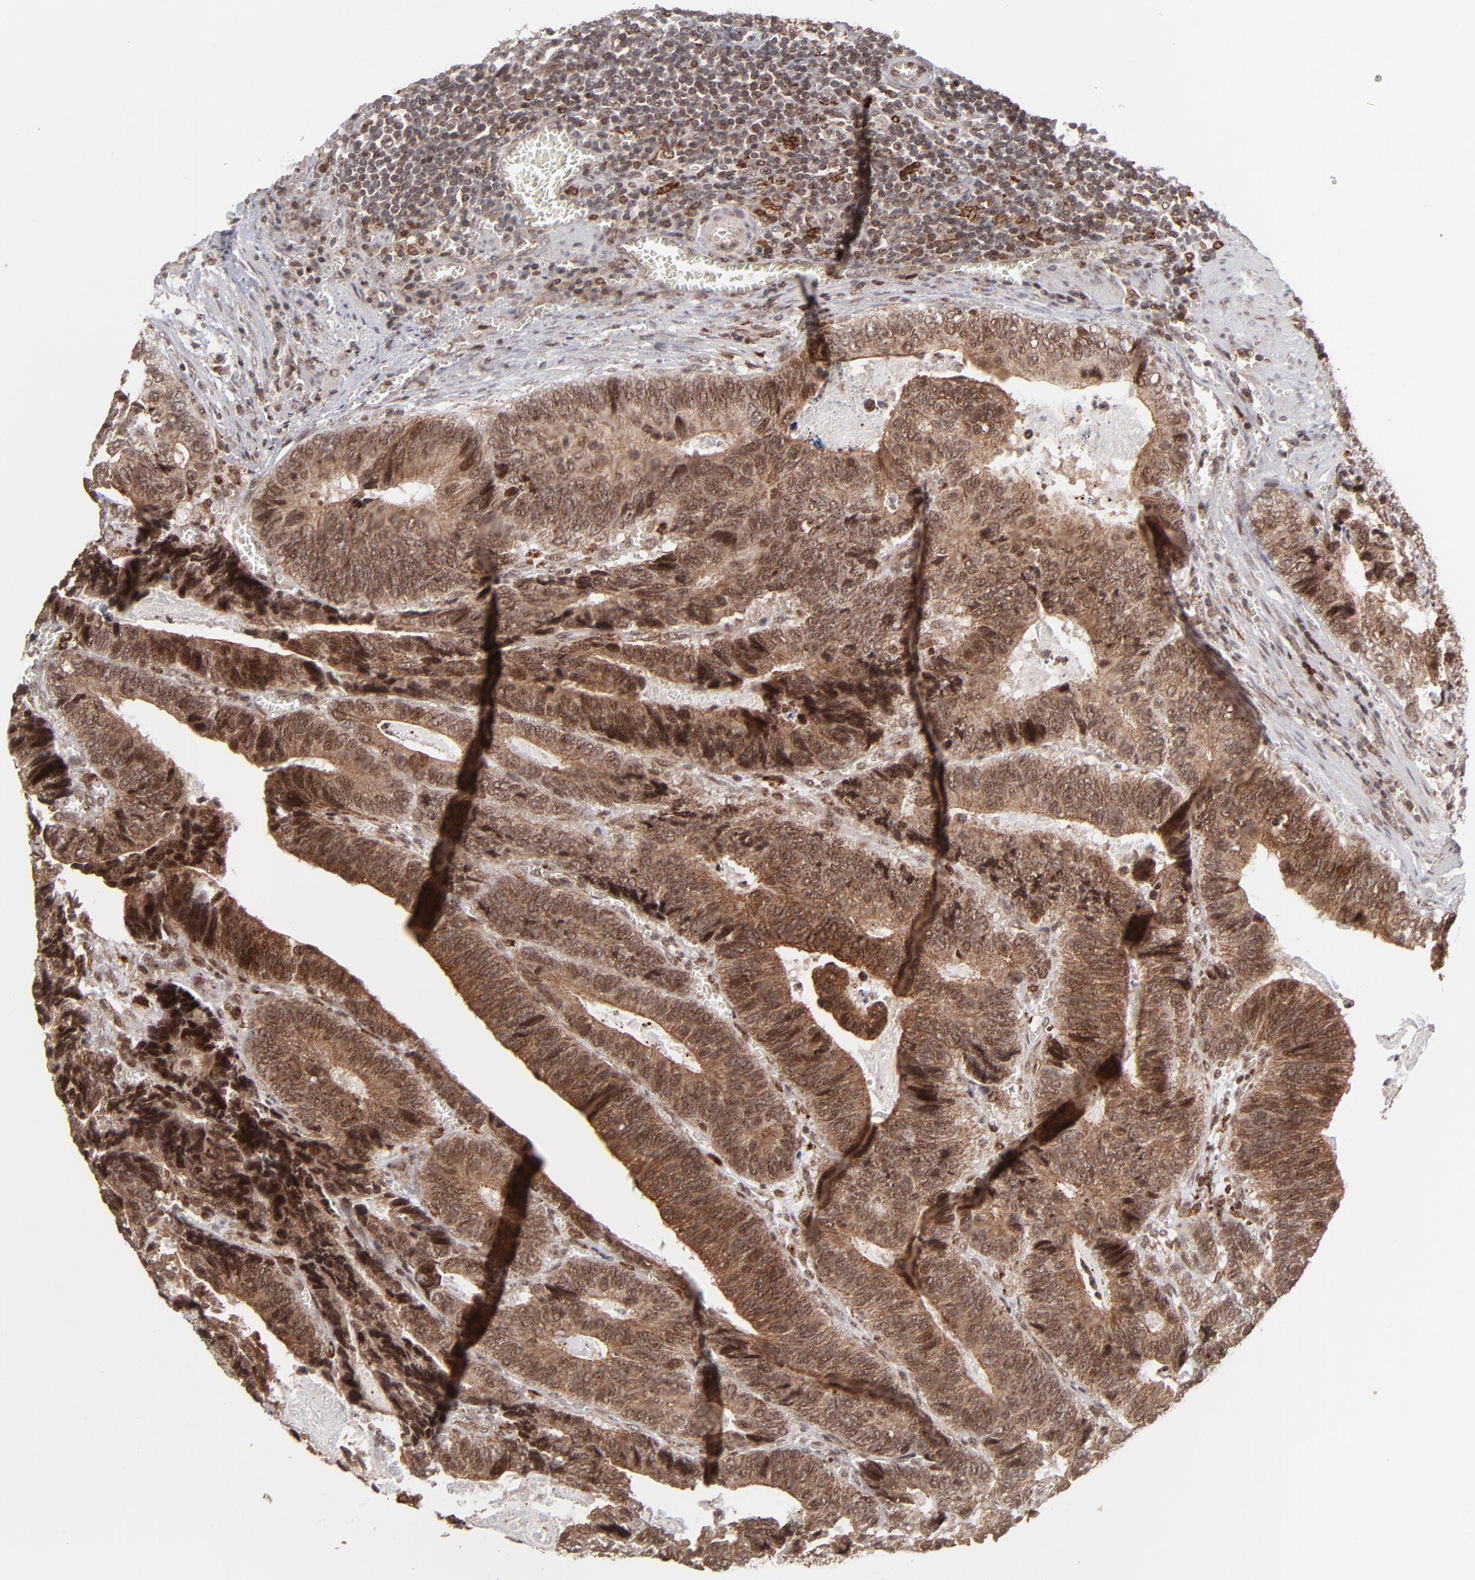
{"staining": {"intensity": "strong", "quantity": ">75%", "location": "cytoplasmic/membranous,nuclear"}, "tissue": "colorectal cancer", "cell_type": "Tumor cells", "image_type": "cancer", "snomed": [{"axis": "morphology", "description": "Adenocarcinoma, NOS"}, {"axis": "topography", "description": "Colon"}], "caption": "Strong cytoplasmic/membranous and nuclear expression for a protein is appreciated in approximately >75% of tumor cells of colorectal adenocarcinoma using immunohistochemistry (IHC).", "gene": "RGS6", "patient": {"sex": "male", "age": 72}}